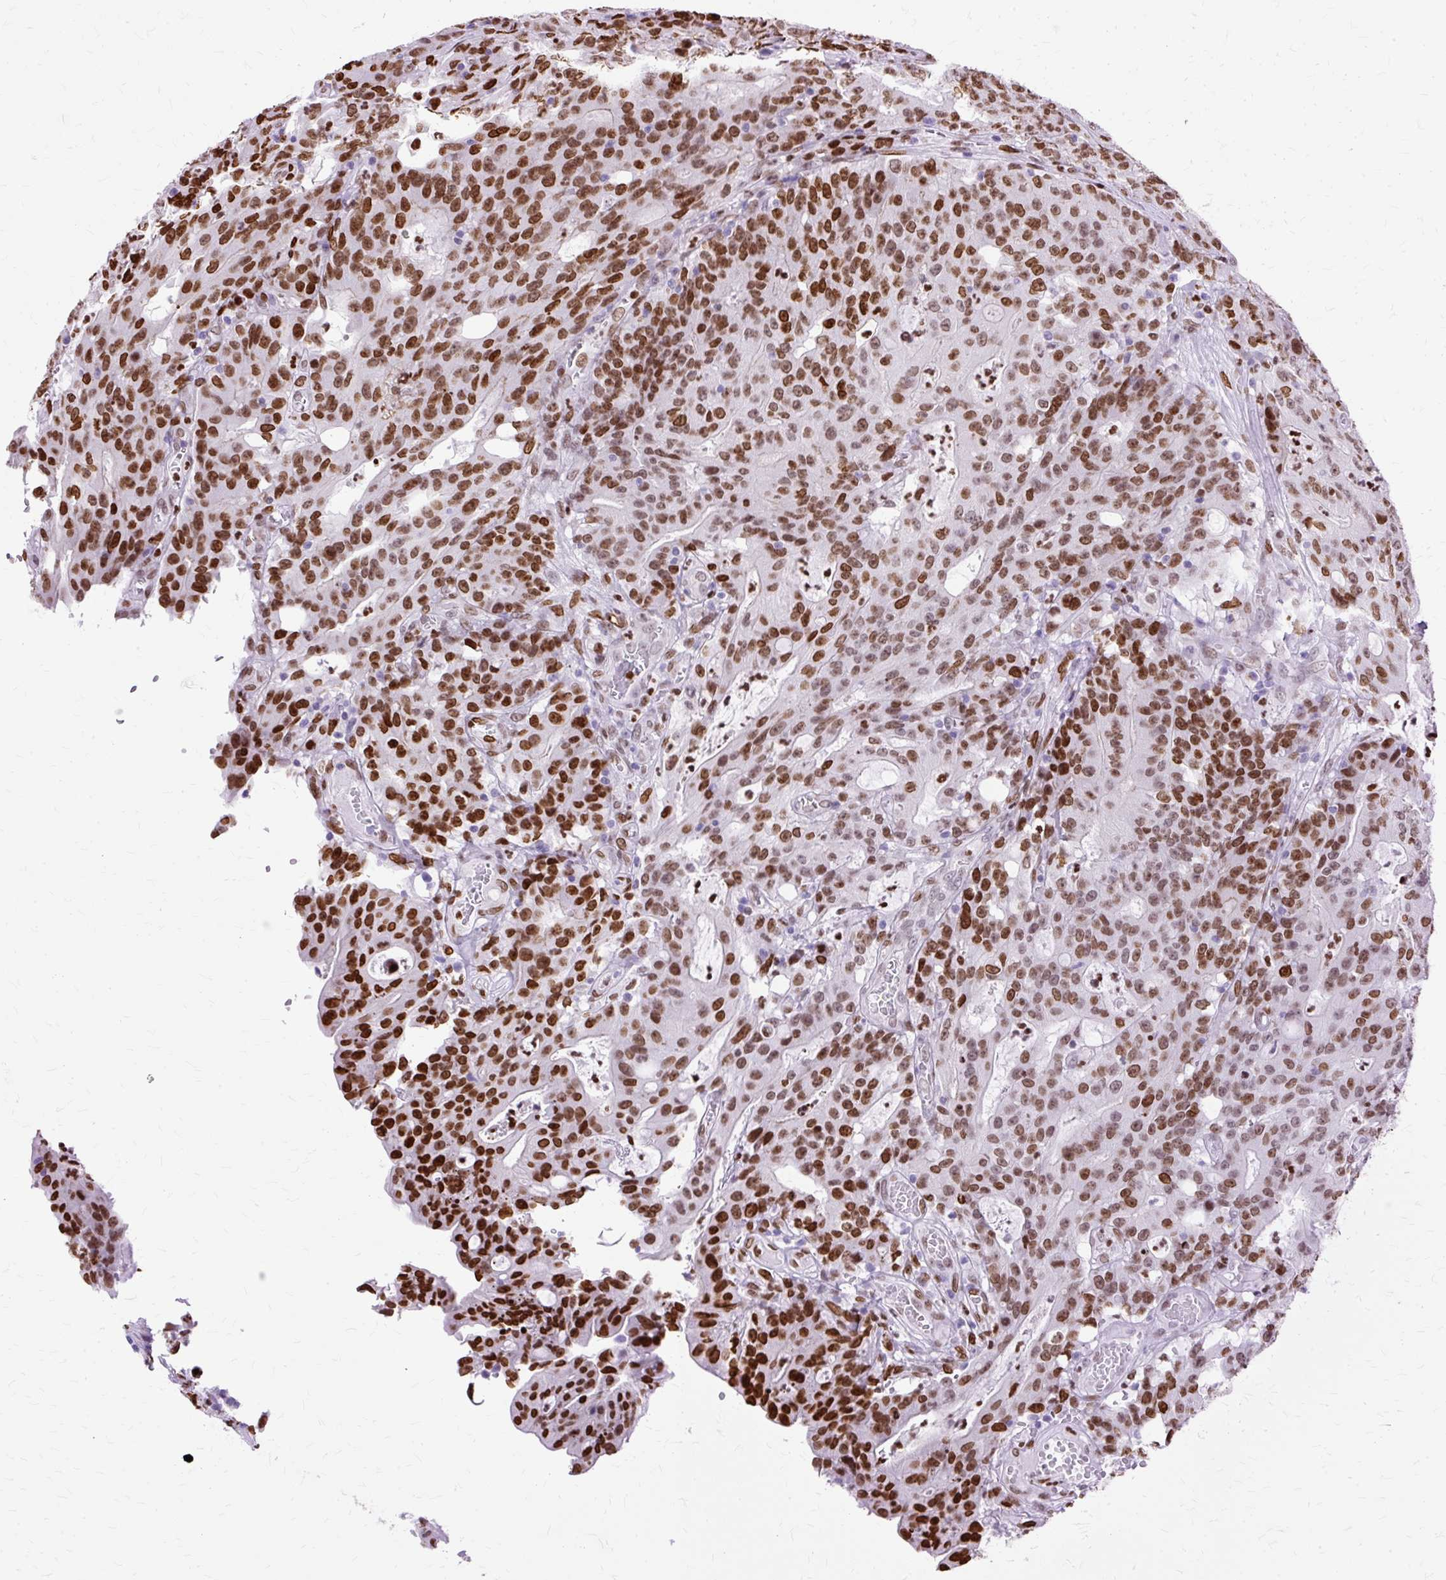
{"staining": {"intensity": "strong", "quantity": ">75%", "location": "nuclear"}, "tissue": "colorectal cancer", "cell_type": "Tumor cells", "image_type": "cancer", "snomed": [{"axis": "morphology", "description": "Adenocarcinoma, NOS"}, {"axis": "topography", "description": "Colon"}], "caption": "Strong nuclear protein expression is identified in about >75% of tumor cells in colorectal cancer. The staining was performed using DAB (3,3'-diaminobenzidine), with brown indicating positive protein expression. Nuclei are stained blue with hematoxylin.", "gene": "TMEM184C", "patient": {"sex": "male", "age": 83}}